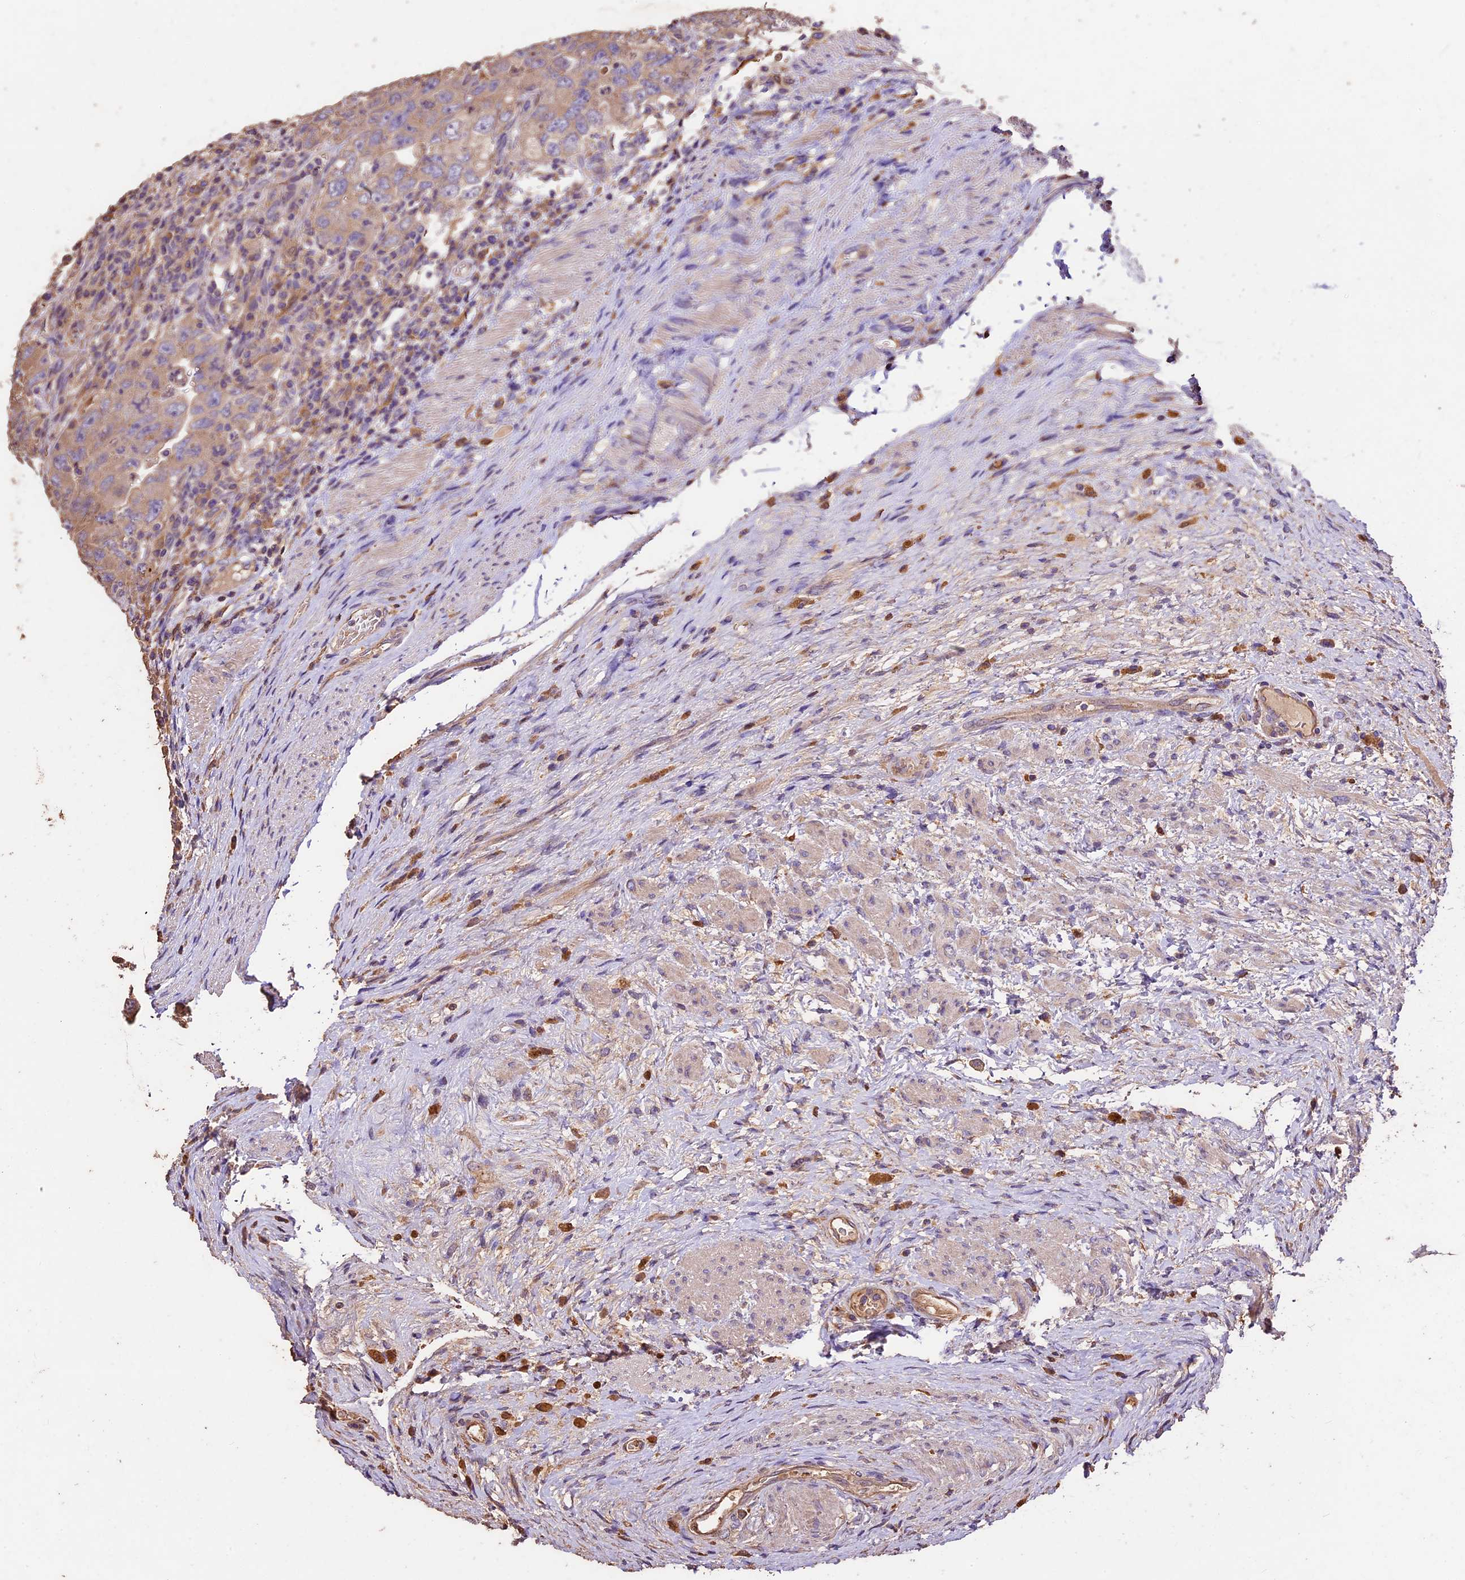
{"staining": {"intensity": "weak", "quantity": ">75%", "location": "cytoplasmic/membranous"}, "tissue": "testis cancer", "cell_type": "Tumor cells", "image_type": "cancer", "snomed": [{"axis": "morphology", "description": "Carcinoma, Embryonal, NOS"}, {"axis": "topography", "description": "Testis"}], "caption": "A micrograph of human testis cancer stained for a protein displays weak cytoplasmic/membranous brown staining in tumor cells. The protein is shown in brown color, while the nuclei are stained blue.", "gene": "CRLF1", "patient": {"sex": "male", "age": 26}}